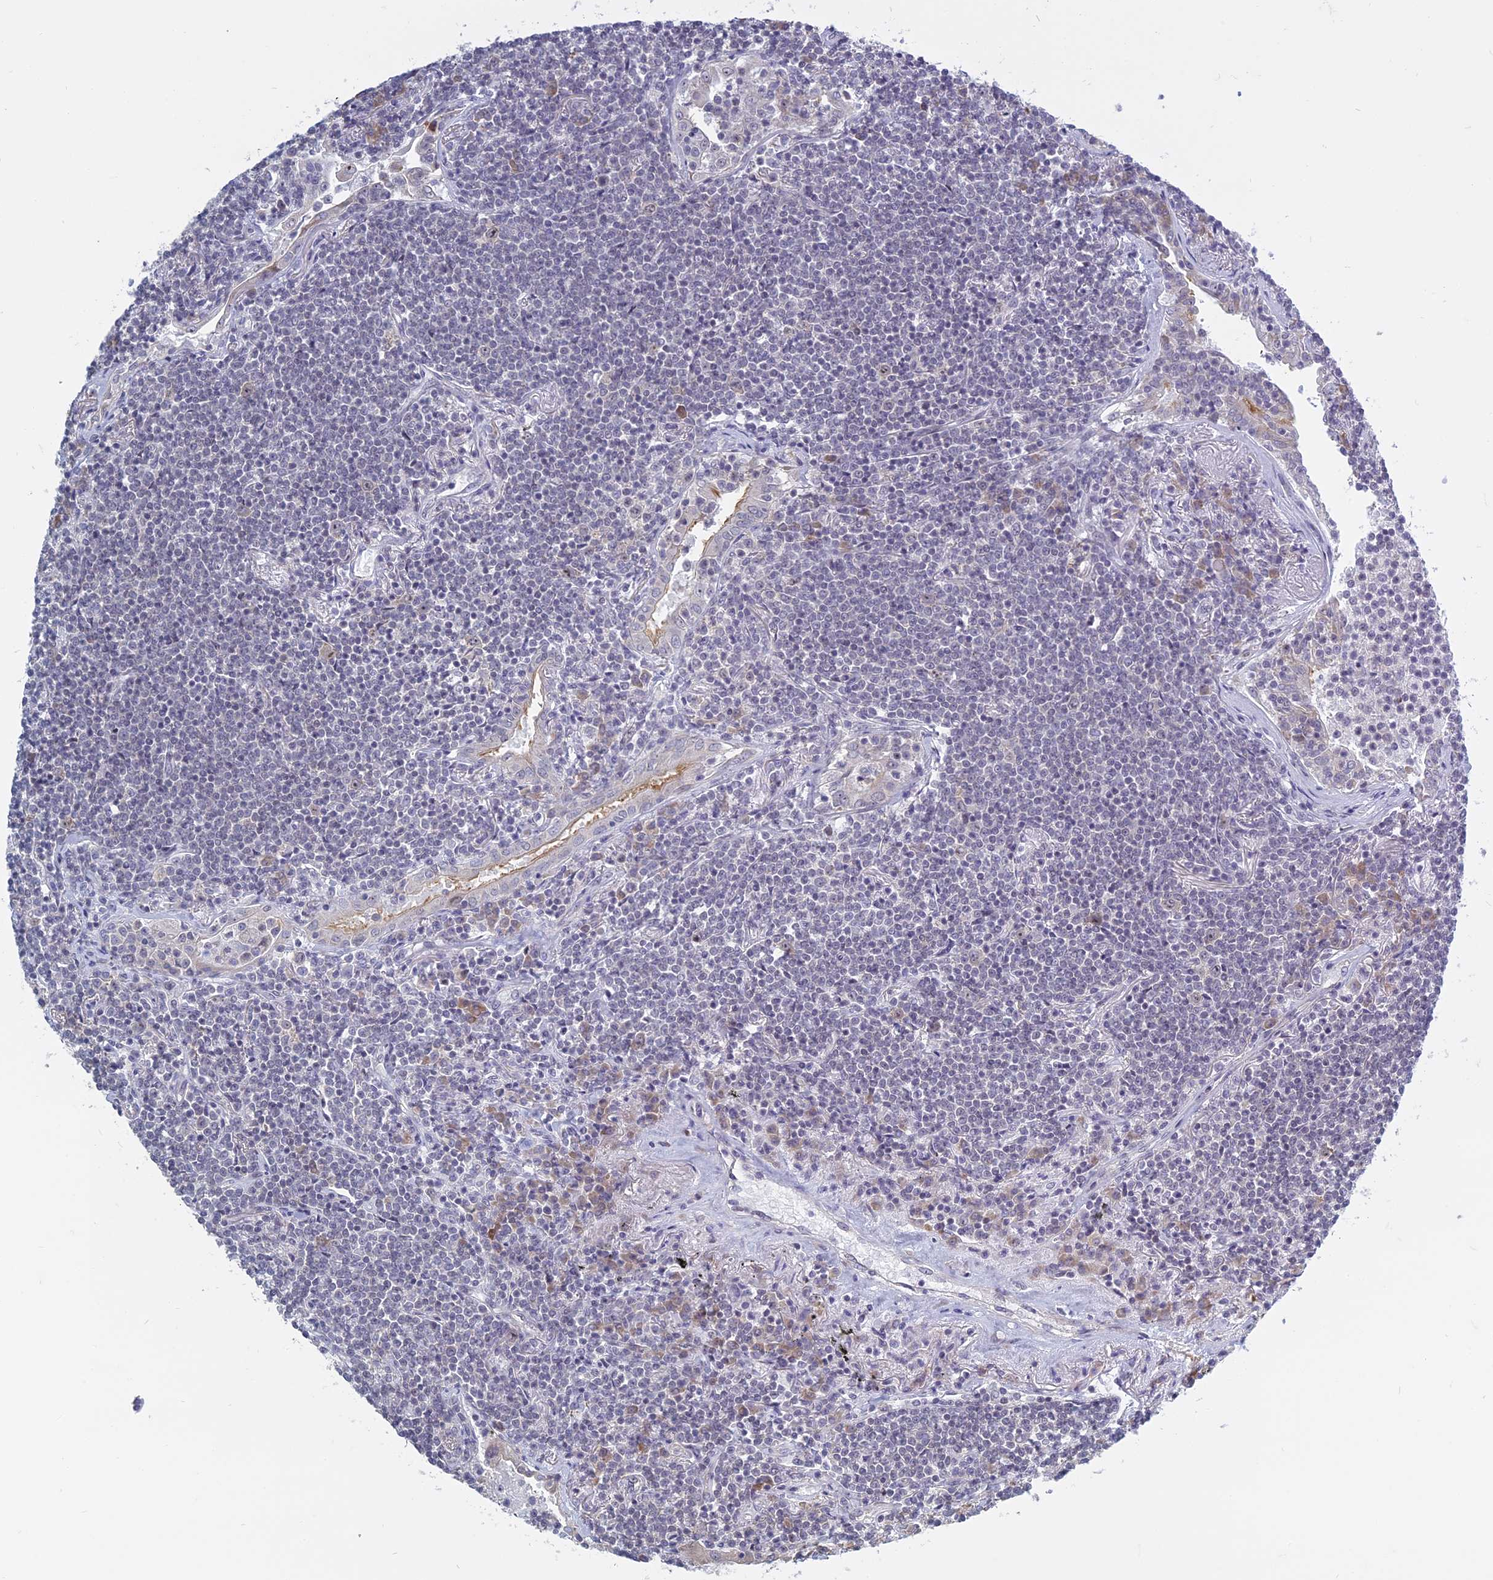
{"staining": {"intensity": "negative", "quantity": "none", "location": "none"}, "tissue": "lymphoma", "cell_type": "Tumor cells", "image_type": "cancer", "snomed": [{"axis": "morphology", "description": "Malignant lymphoma, non-Hodgkin's type, Low grade"}, {"axis": "topography", "description": "Lung"}], "caption": "This is an IHC histopathology image of malignant lymphoma, non-Hodgkin's type (low-grade). There is no staining in tumor cells.", "gene": "RPS19BP1", "patient": {"sex": "female", "age": 71}}